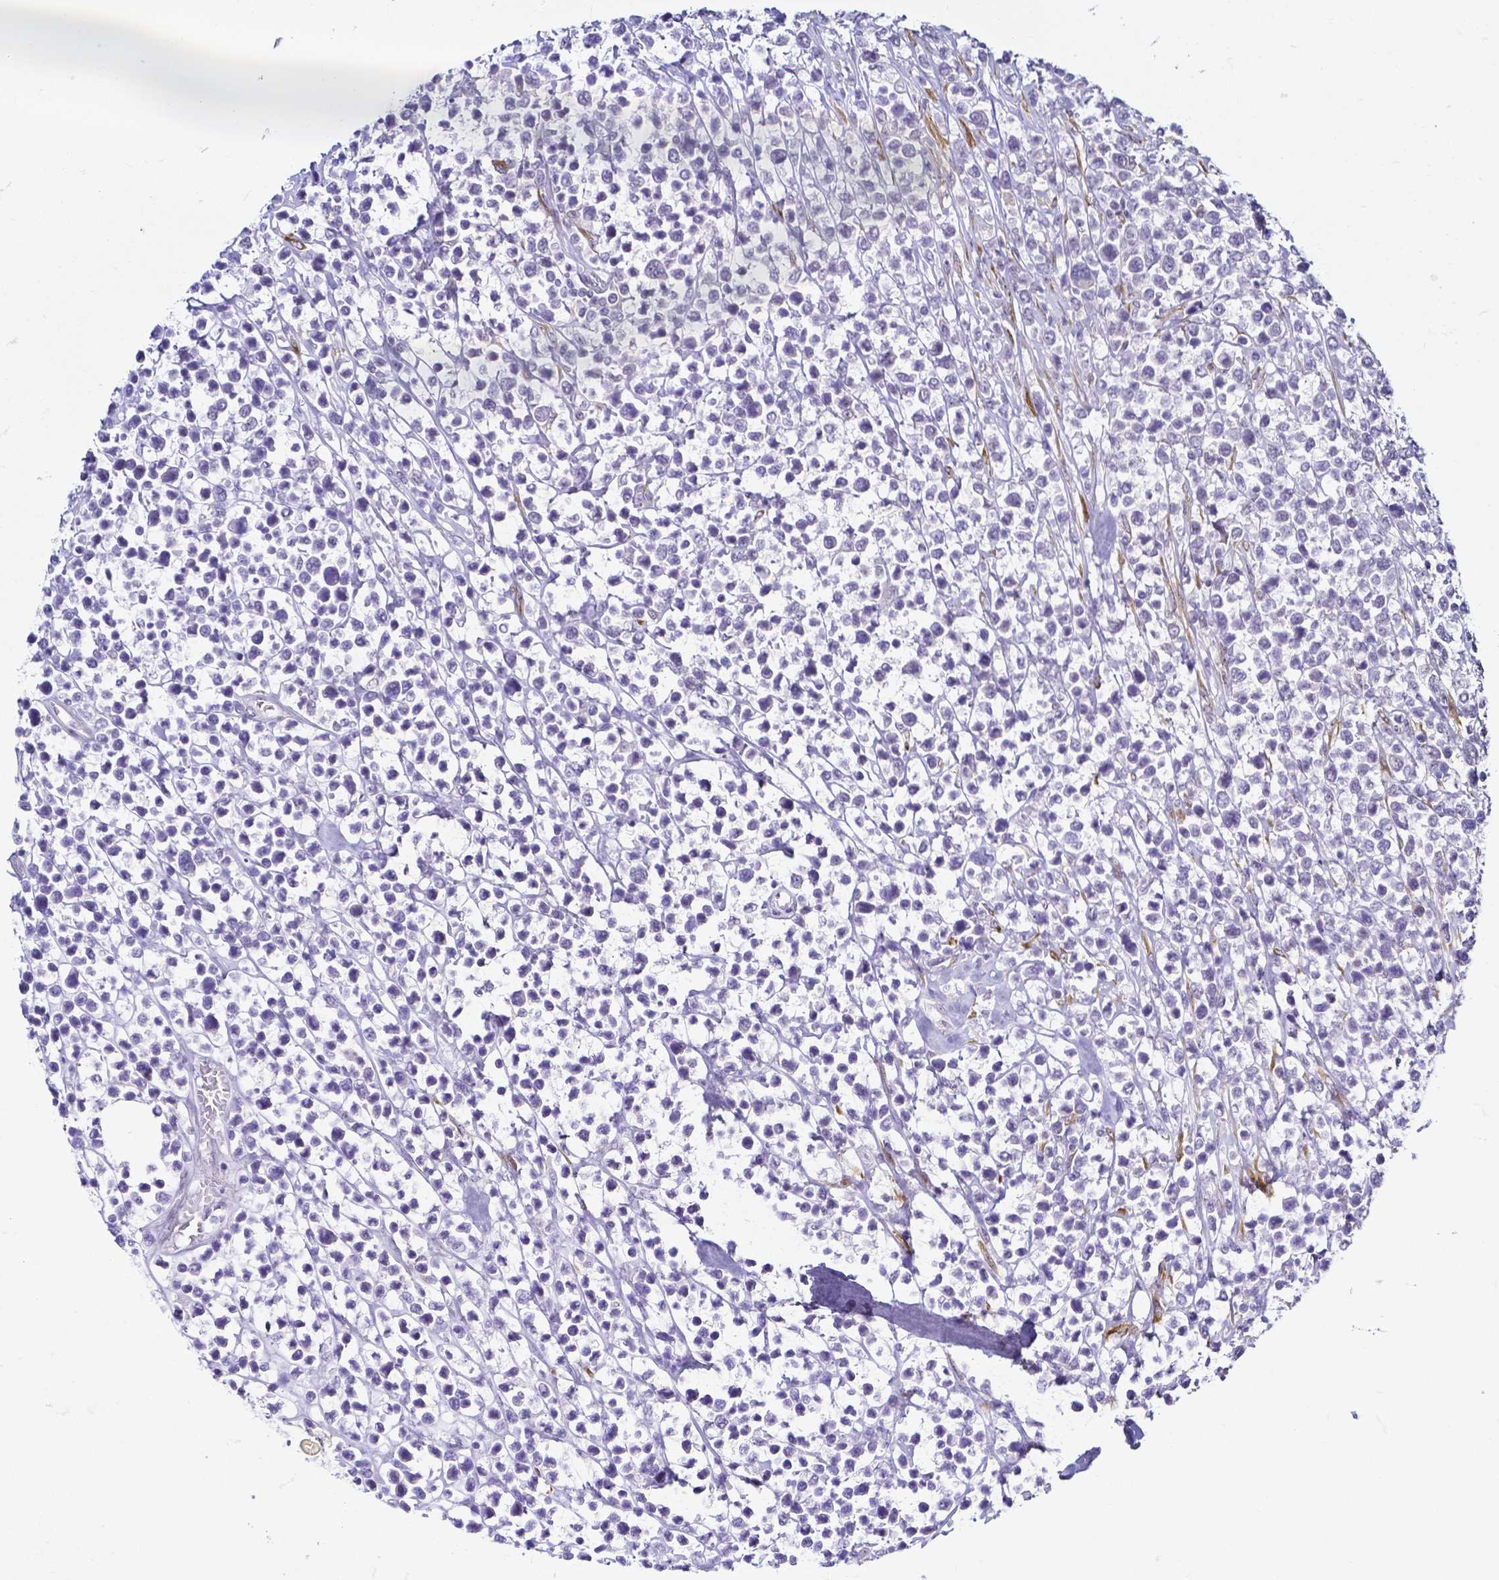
{"staining": {"intensity": "negative", "quantity": "none", "location": "none"}, "tissue": "lymphoma", "cell_type": "Tumor cells", "image_type": "cancer", "snomed": [{"axis": "morphology", "description": "Malignant lymphoma, non-Hodgkin's type, High grade"}, {"axis": "topography", "description": "Soft tissue"}], "caption": "A high-resolution image shows IHC staining of high-grade malignant lymphoma, non-Hodgkin's type, which reveals no significant expression in tumor cells.", "gene": "FAM83G", "patient": {"sex": "female", "age": 56}}